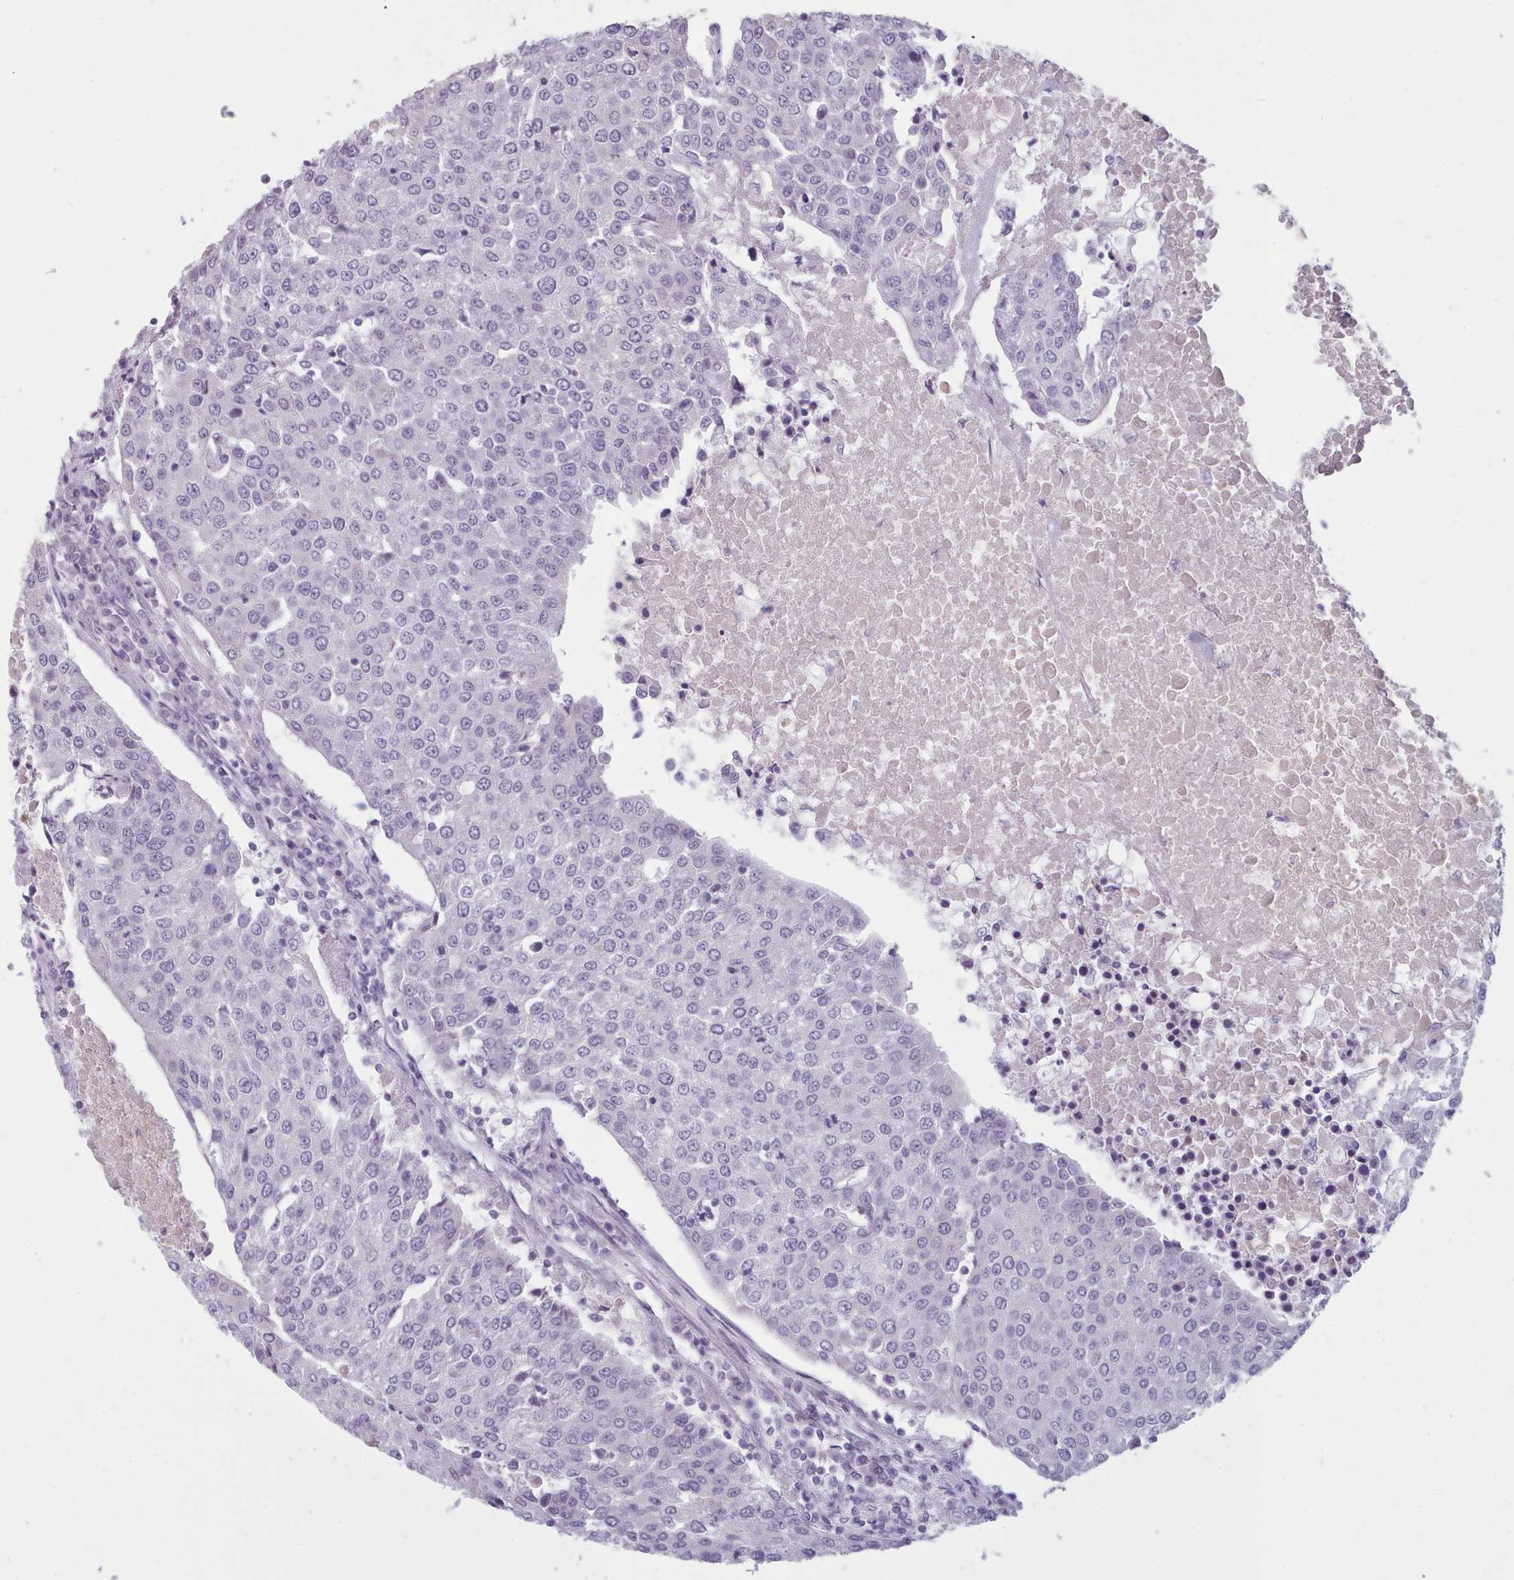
{"staining": {"intensity": "negative", "quantity": "none", "location": "none"}, "tissue": "urothelial cancer", "cell_type": "Tumor cells", "image_type": "cancer", "snomed": [{"axis": "morphology", "description": "Urothelial carcinoma, High grade"}, {"axis": "topography", "description": "Urinary bladder"}], "caption": "The micrograph shows no staining of tumor cells in urothelial carcinoma (high-grade). (Stains: DAB immunohistochemistry (IHC) with hematoxylin counter stain, Microscopy: brightfield microscopy at high magnification).", "gene": "ZNF43", "patient": {"sex": "female", "age": 85}}